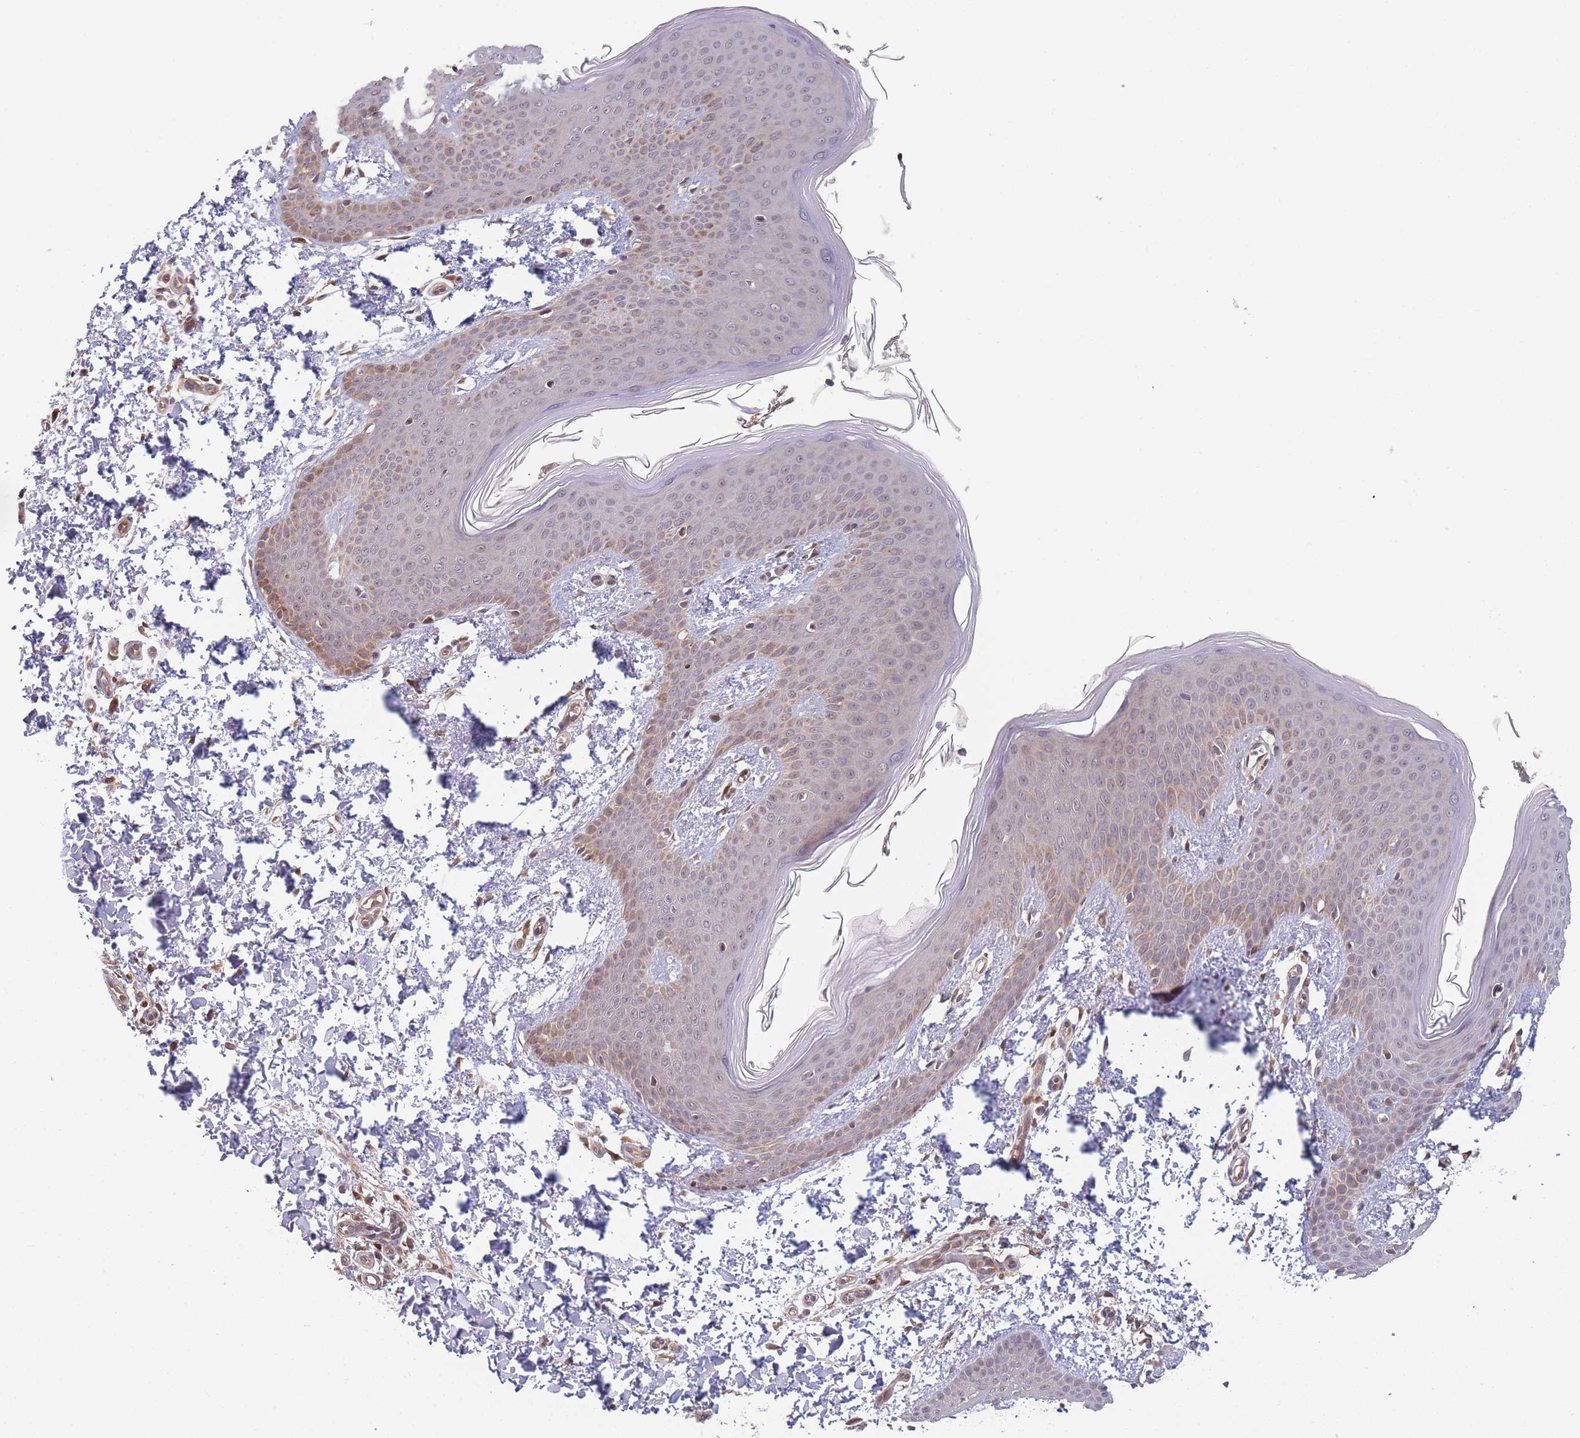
{"staining": {"intensity": "weak", "quantity": ">75%", "location": "cytoplasmic/membranous"}, "tissue": "skin", "cell_type": "Fibroblasts", "image_type": "normal", "snomed": [{"axis": "morphology", "description": "Normal tissue, NOS"}, {"axis": "topography", "description": "Skin"}], "caption": "IHC histopathology image of normal skin: skin stained using IHC shows low levels of weak protein expression localized specifically in the cytoplasmic/membranous of fibroblasts, appearing as a cytoplasmic/membranous brown color.", "gene": "FAM153A", "patient": {"sex": "male", "age": 36}}